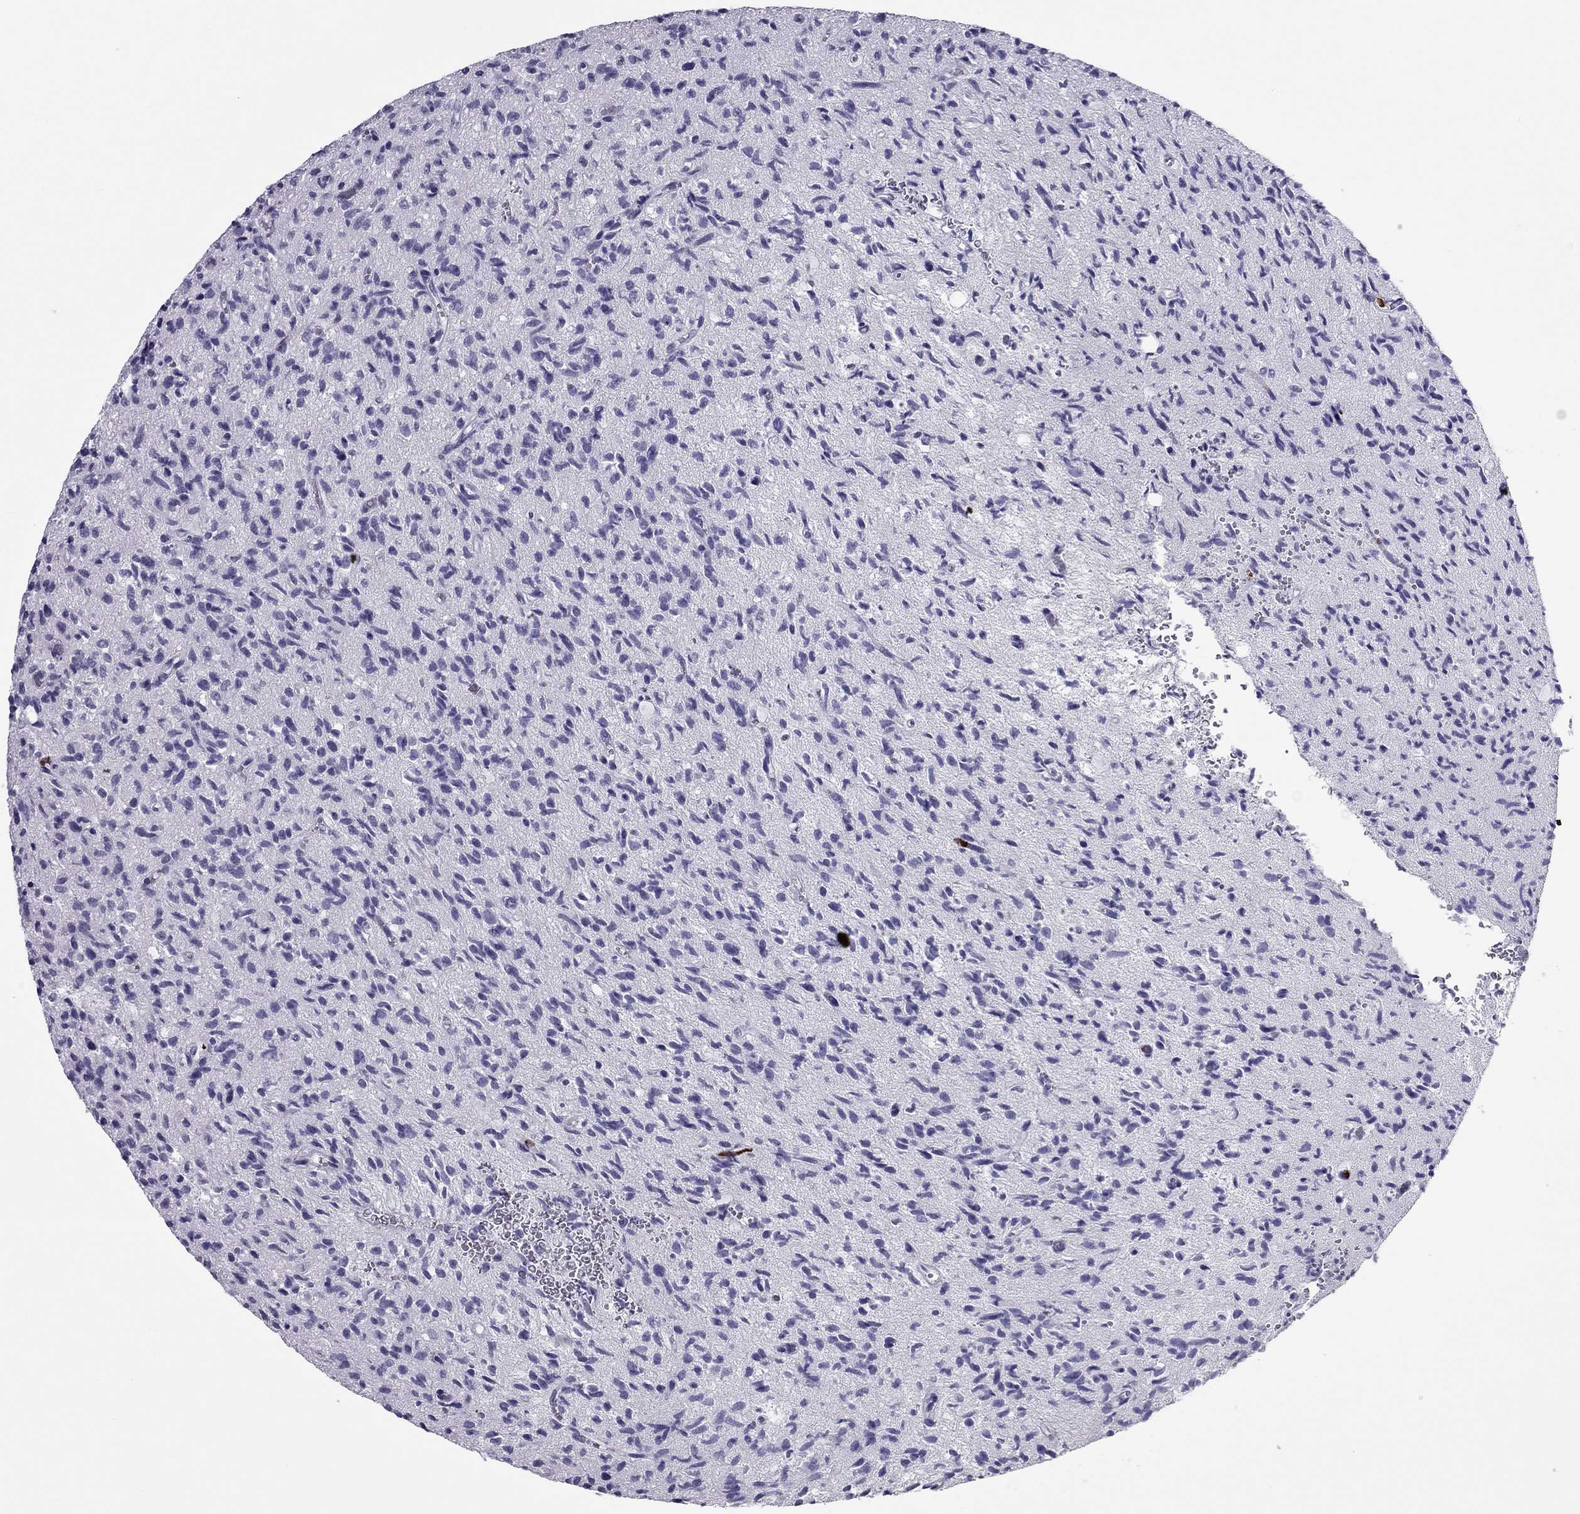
{"staining": {"intensity": "negative", "quantity": "none", "location": "none"}, "tissue": "glioma", "cell_type": "Tumor cells", "image_type": "cancer", "snomed": [{"axis": "morphology", "description": "Glioma, malignant, High grade"}, {"axis": "topography", "description": "Brain"}], "caption": "IHC of glioma displays no staining in tumor cells.", "gene": "CCL27", "patient": {"sex": "male", "age": 64}}